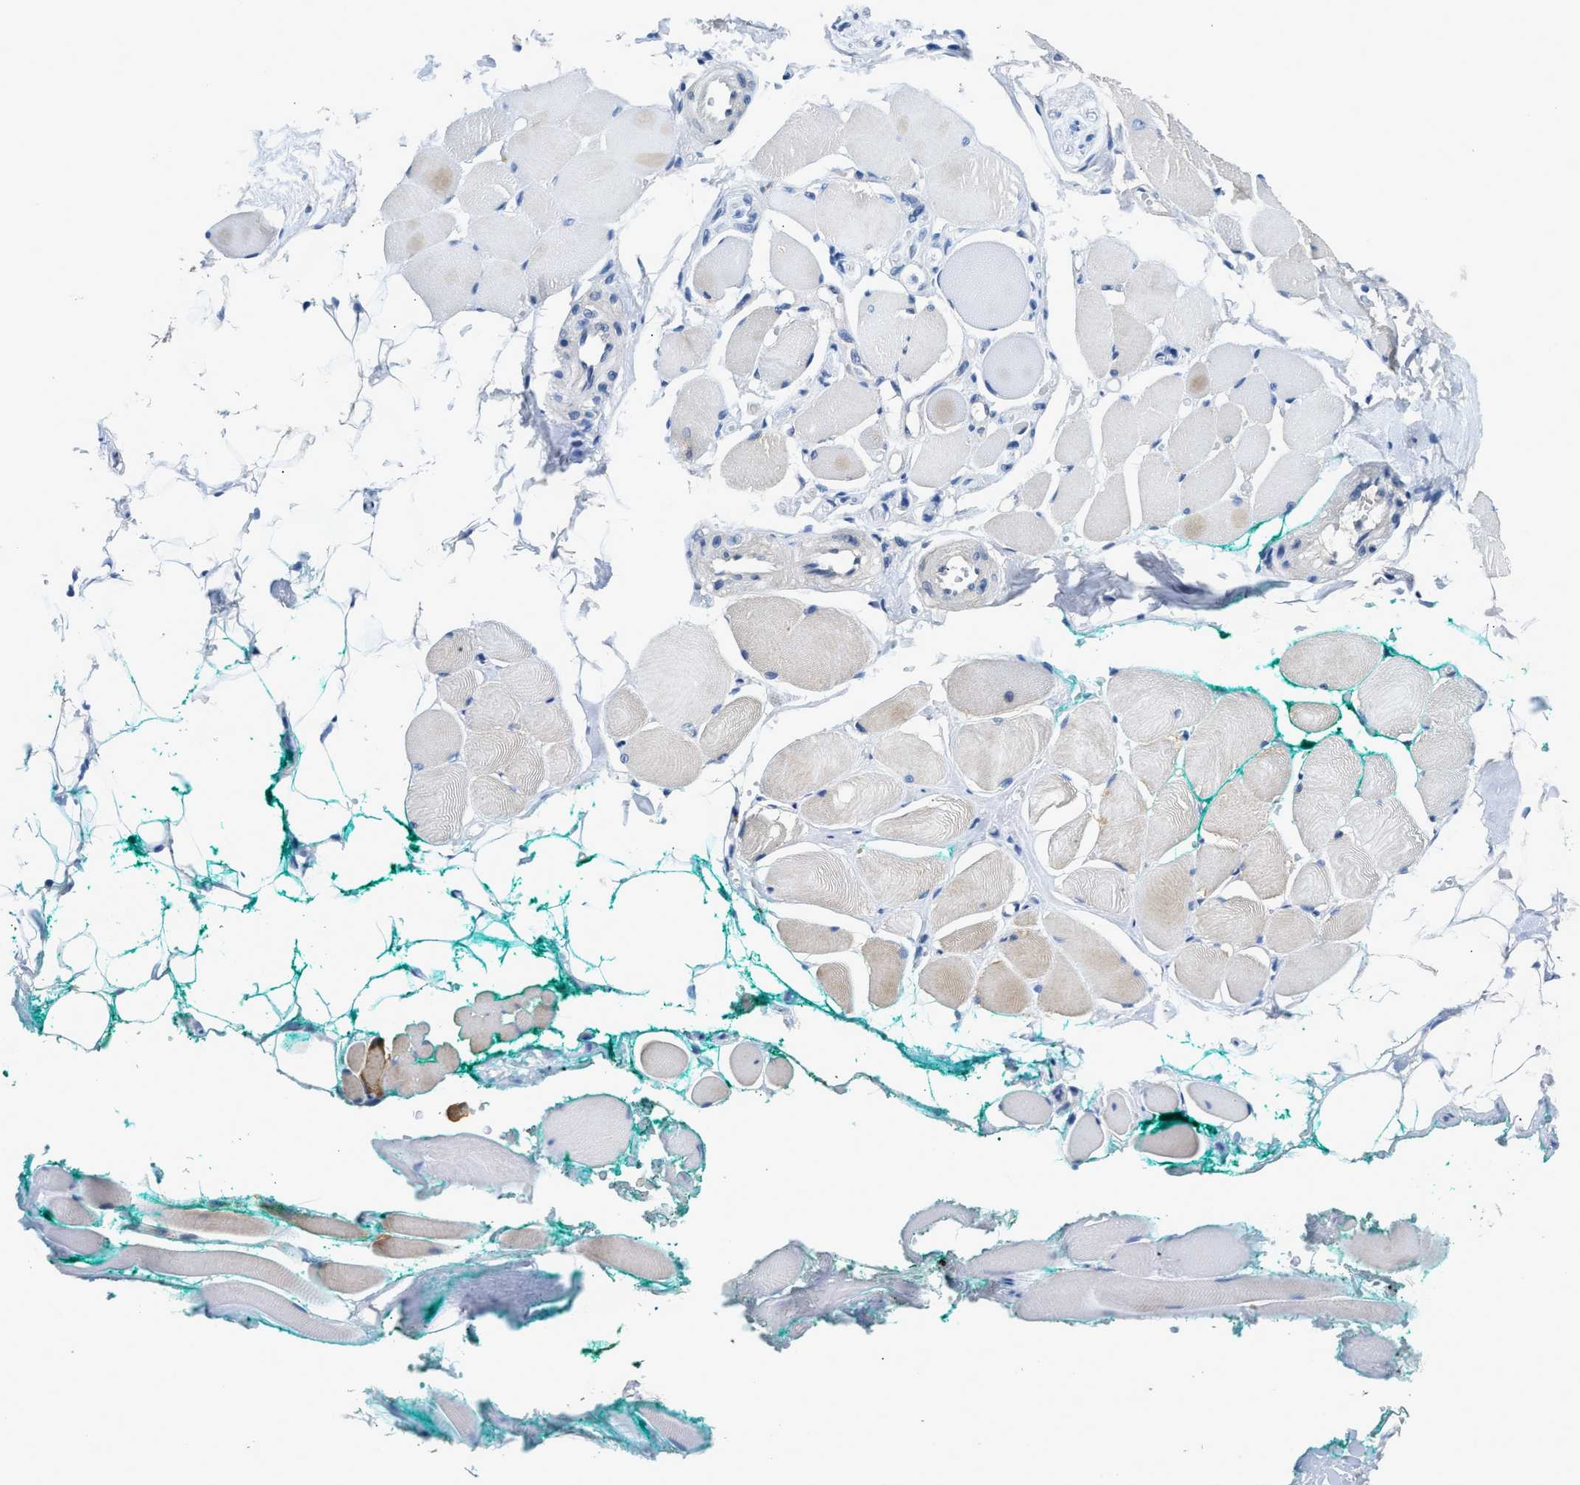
{"staining": {"intensity": "weak", "quantity": "<25%", "location": "cytoplasmic/membranous"}, "tissue": "skeletal muscle", "cell_type": "Myocytes", "image_type": "normal", "snomed": [{"axis": "morphology", "description": "Normal tissue, NOS"}, {"axis": "topography", "description": "Skeletal muscle"}, {"axis": "topography", "description": "Peripheral nerve tissue"}], "caption": "A high-resolution histopathology image shows IHC staining of normal skeletal muscle, which demonstrates no significant expression in myocytes. (IHC, brightfield microscopy, high magnification).", "gene": "INHA", "patient": {"sex": "female", "age": 84}}